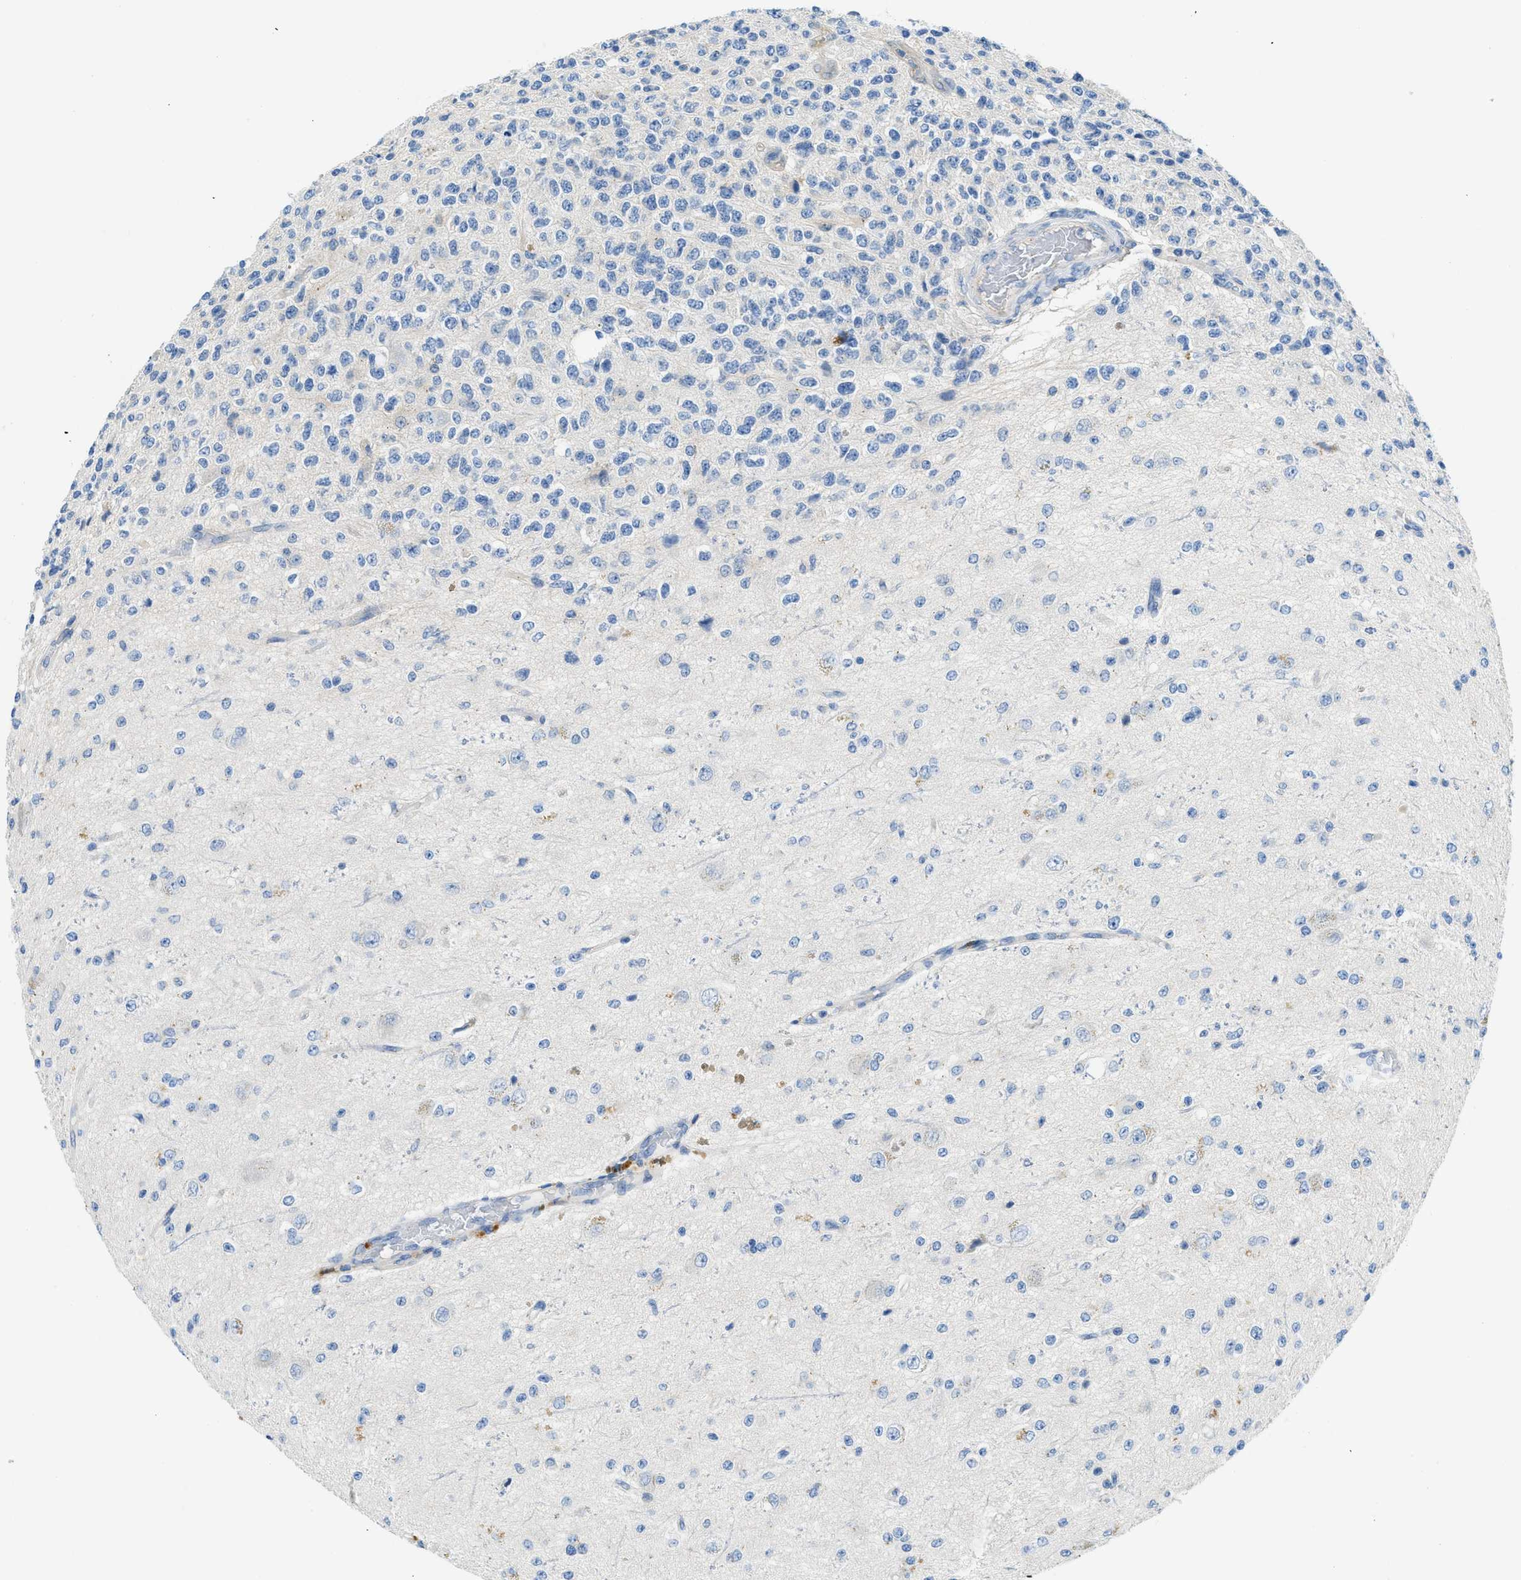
{"staining": {"intensity": "negative", "quantity": "none", "location": "none"}, "tissue": "glioma", "cell_type": "Tumor cells", "image_type": "cancer", "snomed": [{"axis": "morphology", "description": "Glioma, malignant, High grade"}, {"axis": "topography", "description": "pancreas cauda"}], "caption": "DAB immunohistochemical staining of glioma displays no significant staining in tumor cells. (DAB (3,3'-diaminobenzidine) immunohistochemistry (IHC), high magnification).", "gene": "RIPK2", "patient": {"sex": "male", "age": 60}}